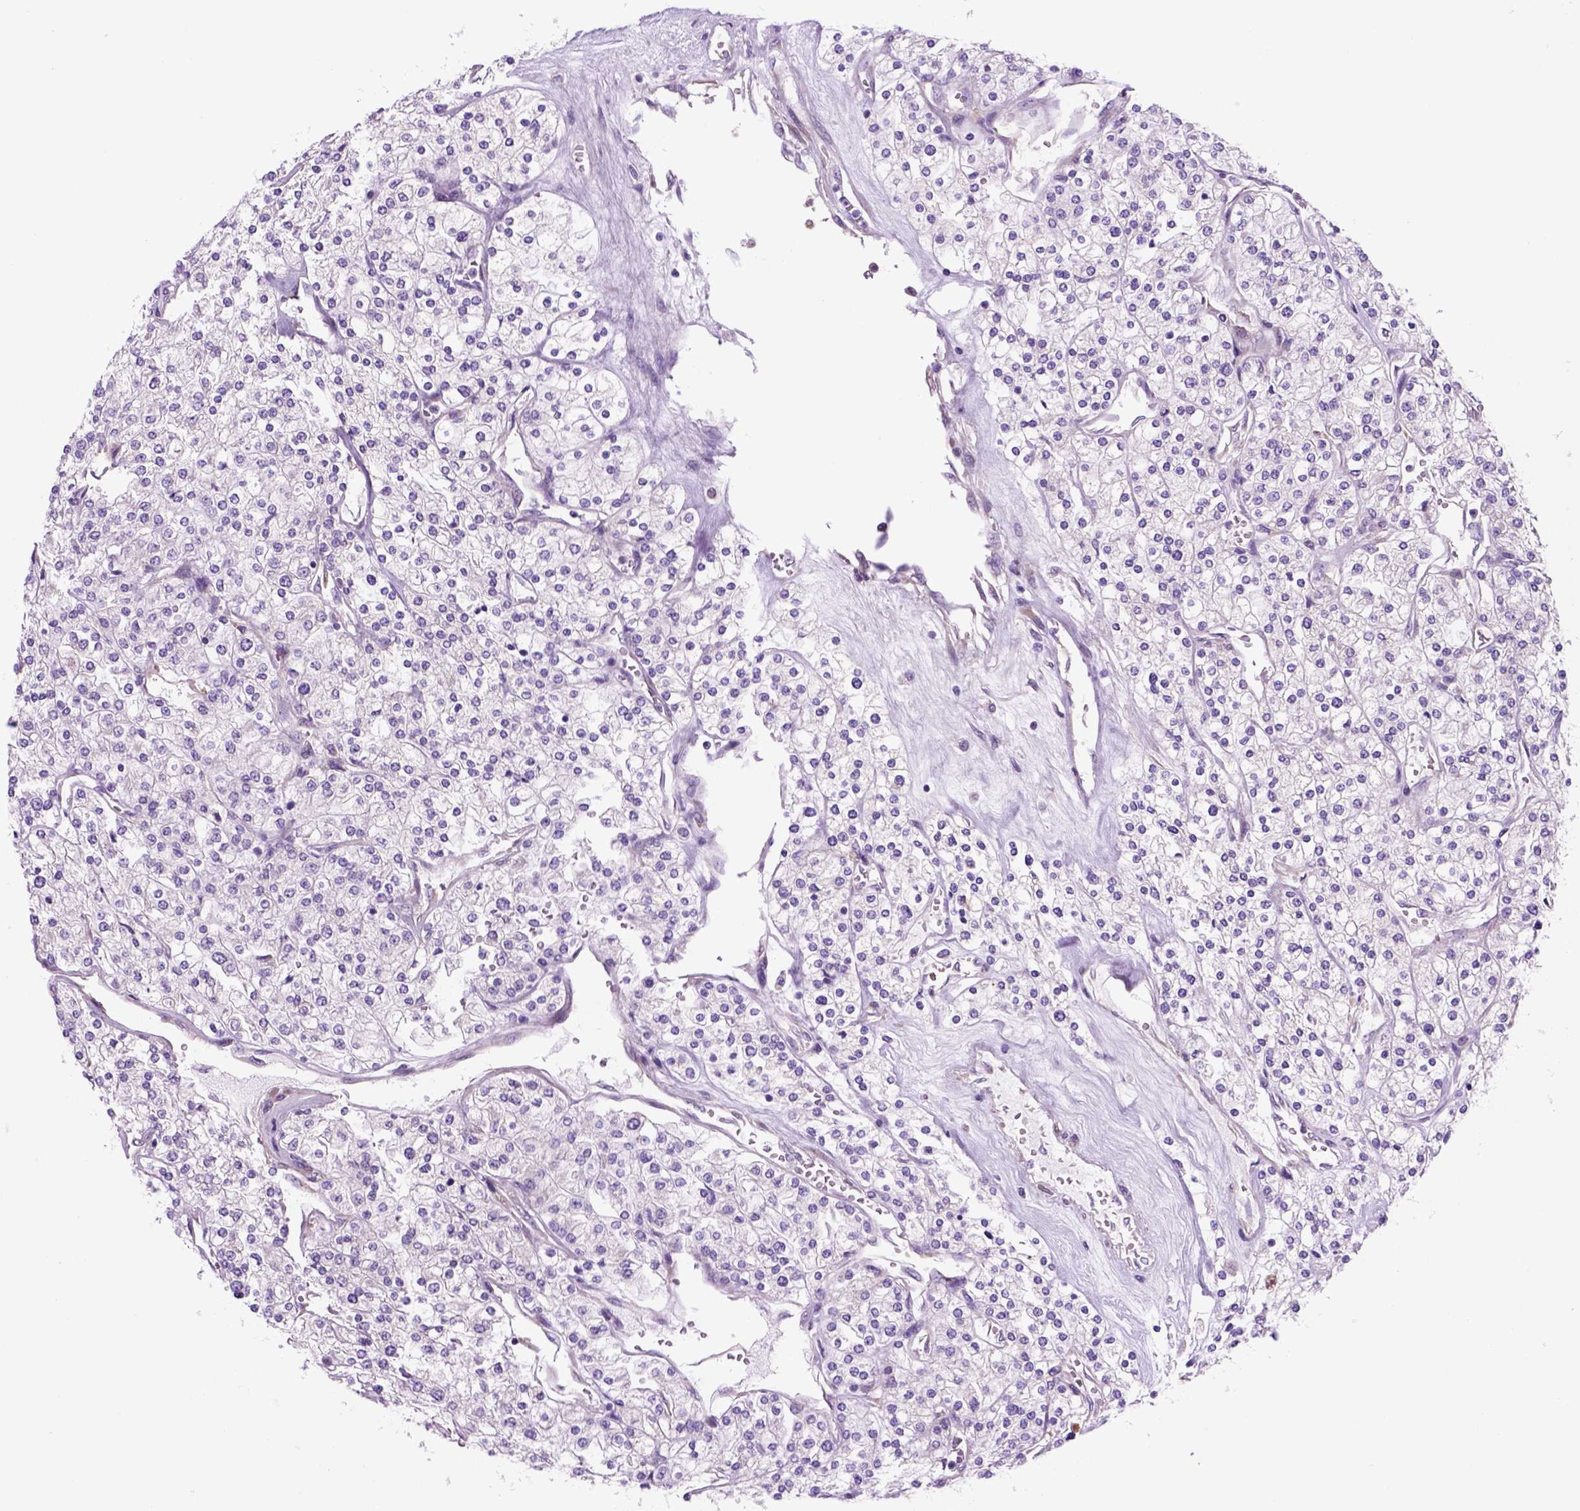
{"staining": {"intensity": "negative", "quantity": "none", "location": "none"}, "tissue": "renal cancer", "cell_type": "Tumor cells", "image_type": "cancer", "snomed": [{"axis": "morphology", "description": "Adenocarcinoma, NOS"}, {"axis": "topography", "description": "Kidney"}], "caption": "This is a image of immunohistochemistry staining of renal cancer, which shows no staining in tumor cells. (DAB (3,3'-diaminobenzidine) immunohistochemistry (IHC) with hematoxylin counter stain).", "gene": "PIAS3", "patient": {"sex": "male", "age": 80}}